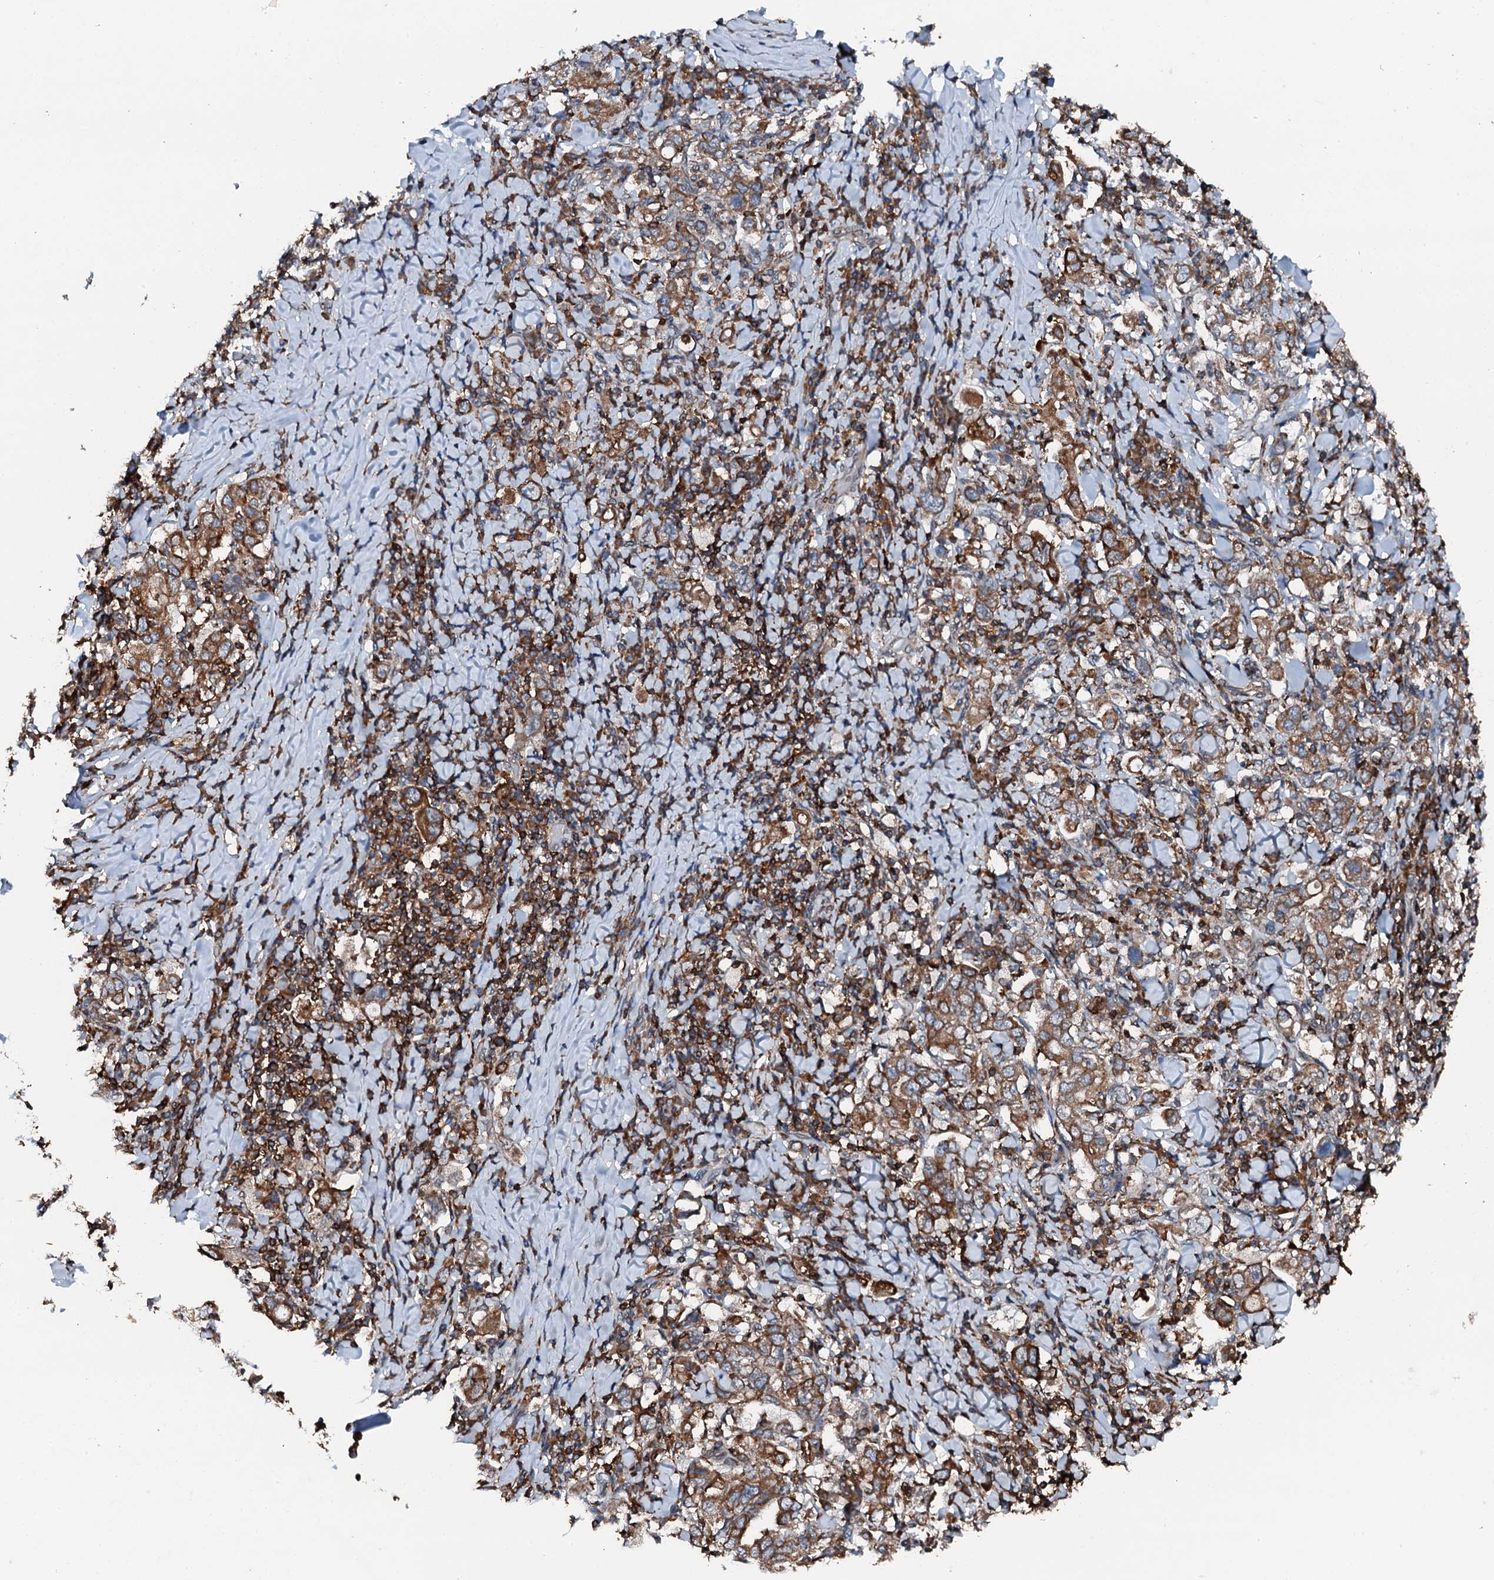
{"staining": {"intensity": "moderate", "quantity": ">75%", "location": "cytoplasmic/membranous"}, "tissue": "stomach cancer", "cell_type": "Tumor cells", "image_type": "cancer", "snomed": [{"axis": "morphology", "description": "Adenocarcinoma, NOS"}, {"axis": "topography", "description": "Stomach, upper"}], "caption": "IHC histopathology image of human stomach cancer stained for a protein (brown), which reveals medium levels of moderate cytoplasmic/membranous expression in approximately >75% of tumor cells.", "gene": "EDC4", "patient": {"sex": "male", "age": 62}}